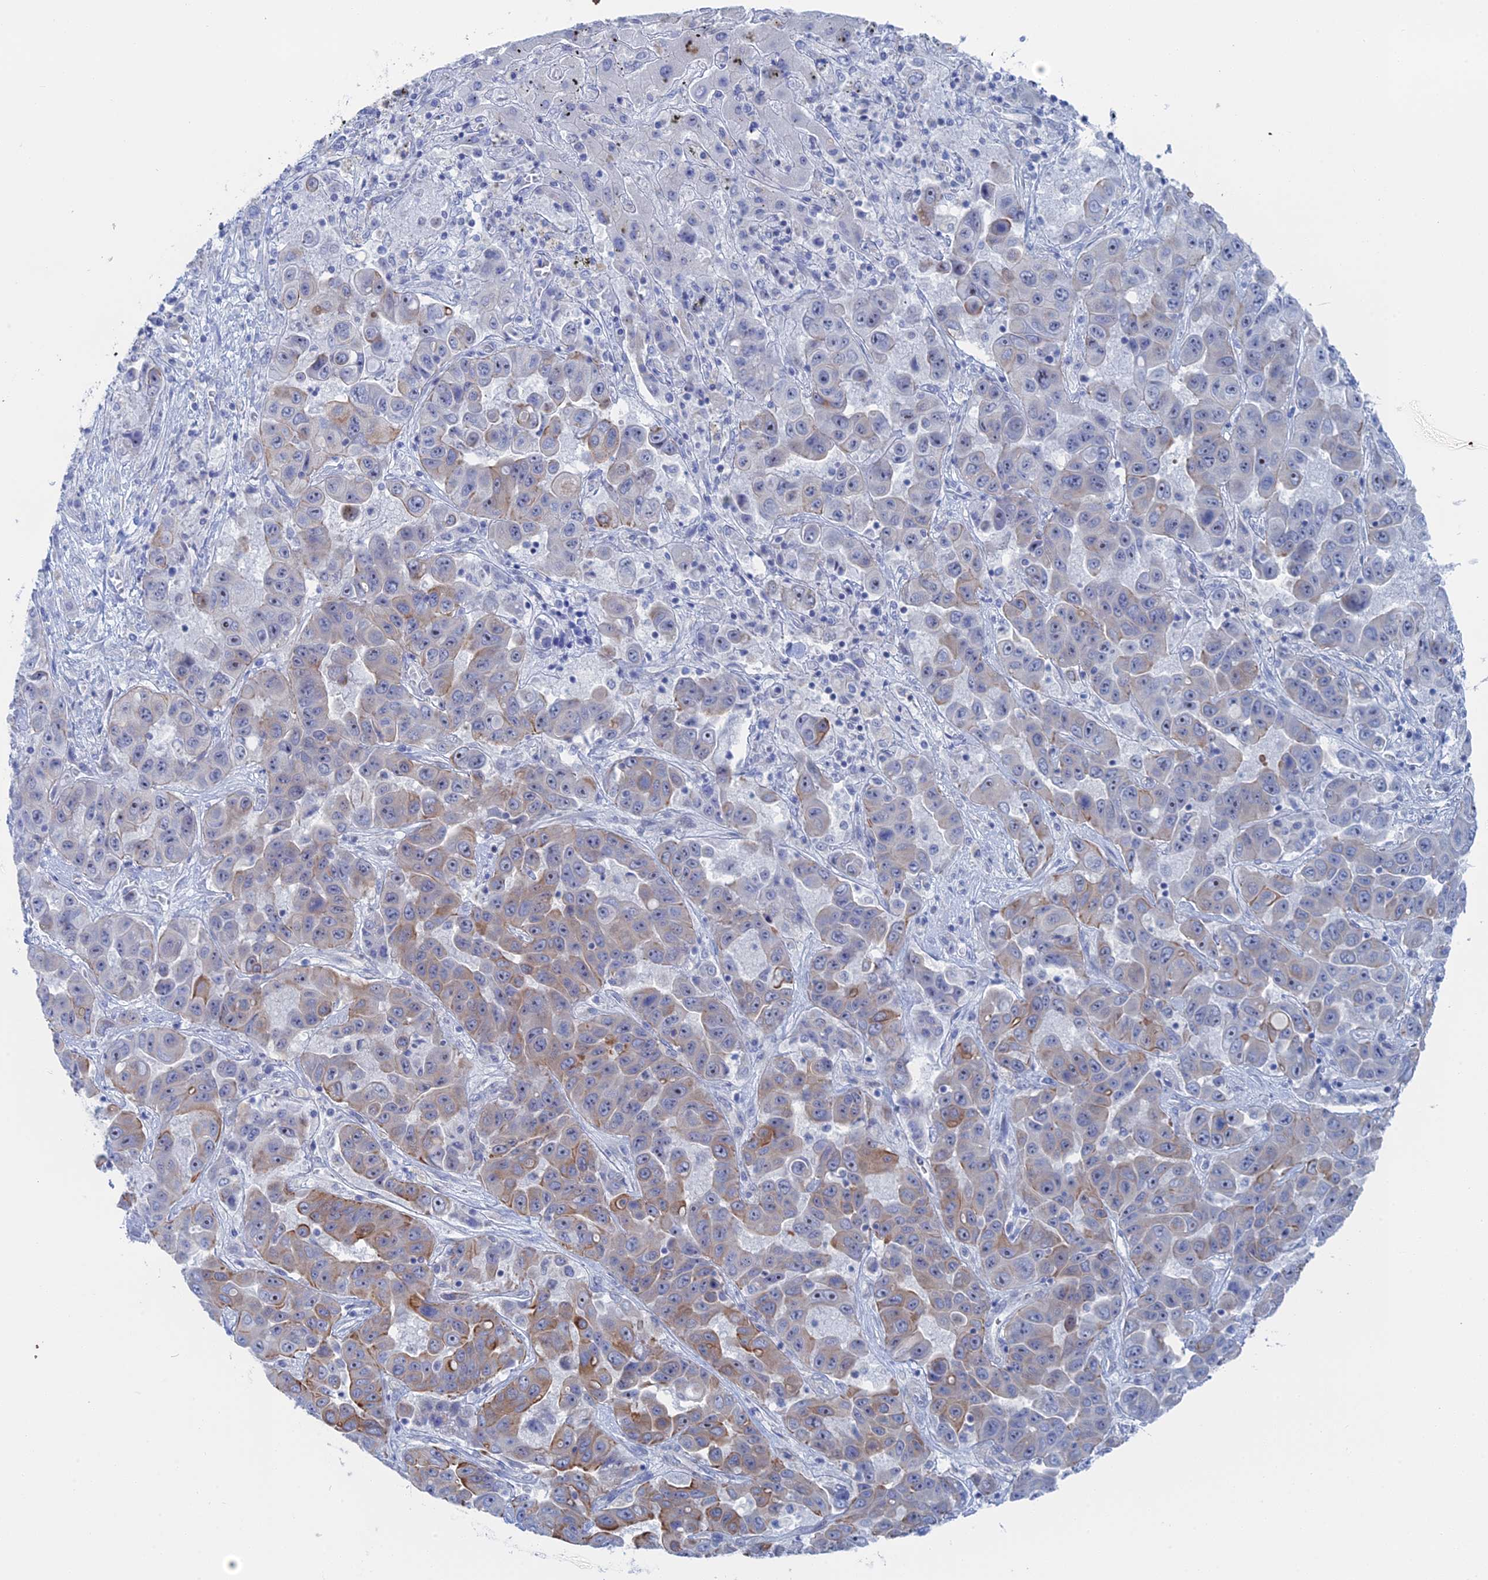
{"staining": {"intensity": "moderate", "quantity": "<25%", "location": "cytoplasmic/membranous"}, "tissue": "liver cancer", "cell_type": "Tumor cells", "image_type": "cancer", "snomed": [{"axis": "morphology", "description": "Cholangiocarcinoma"}, {"axis": "topography", "description": "Liver"}], "caption": "The photomicrograph exhibits immunohistochemical staining of liver cancer (cholangiocarcinoma). There is moderate cytoplasmic/membranous expression is present in about <25% of tumor cells. The protein is shown in brown color, while the nuclei are stained blue.", "gene": "IL7", "patient": {"sex": "female", "age": 52}}